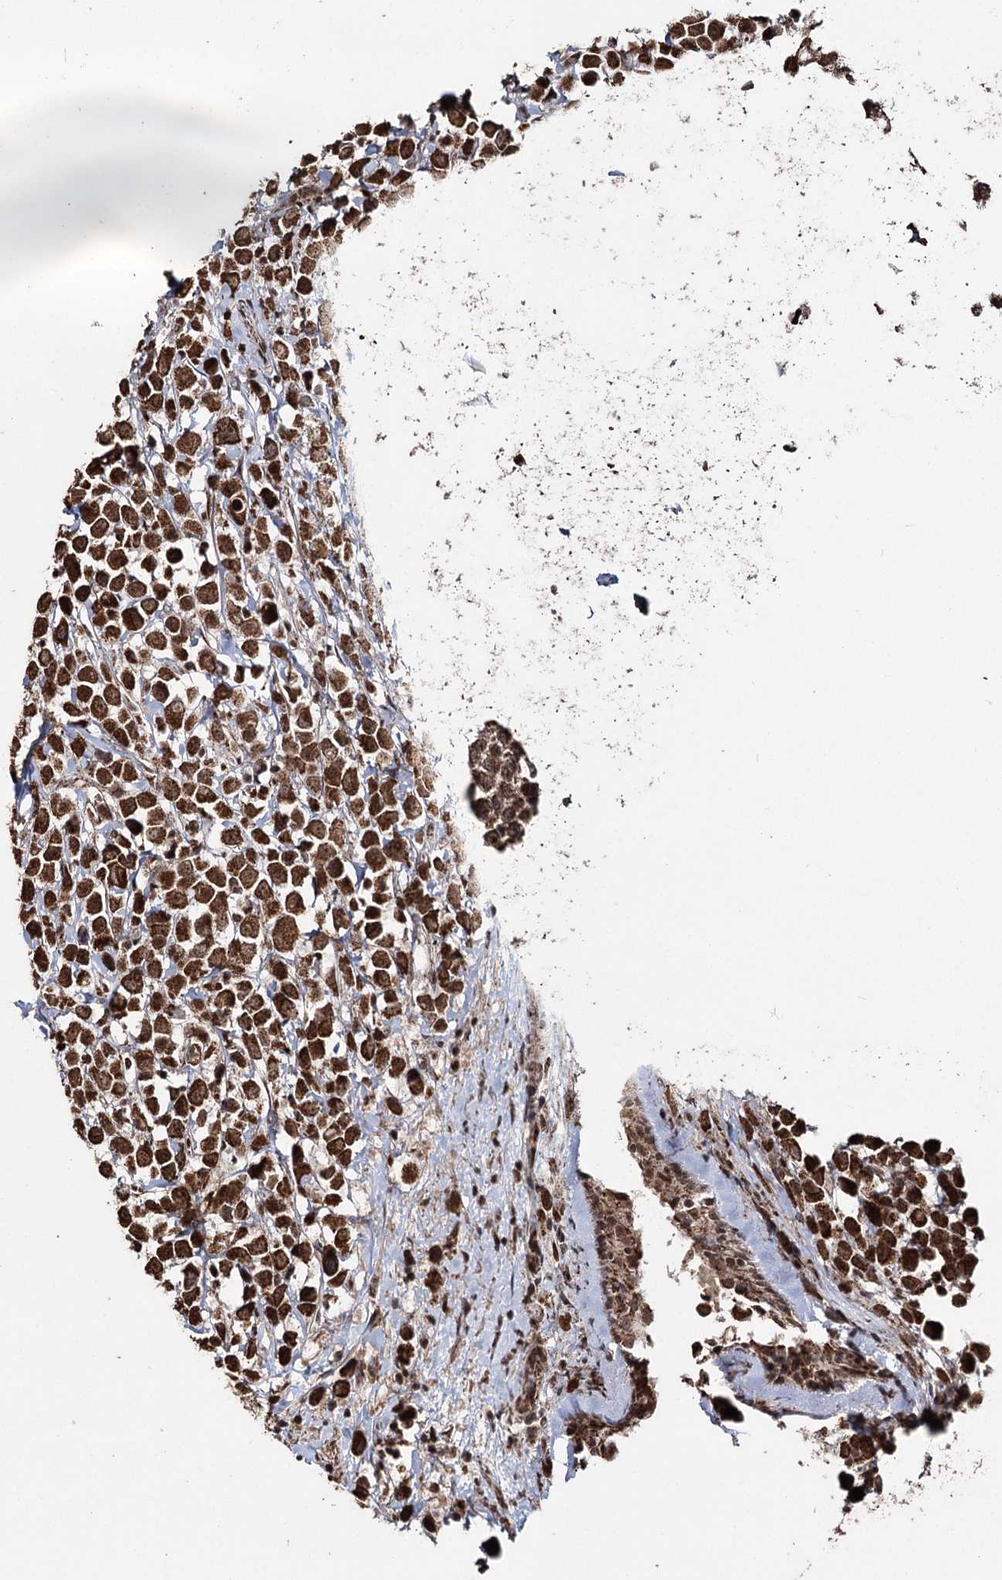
{"staining": {"intensity": "strong", "quantity": ">75%", "location": "cytoplasmic/membranous"}, "tissue": "breast cancer", "cell_type": "Tumor cells", "image_type": "cancer", "snomed": [{"axis": "morphology", "description": "Duct carcinoma"}, {"axis": "topography", "description": "Breast"}], "caption": "Breast infiltrating ductal carcinoma tissue displays strong cytoplasmic/membranous positivity in approximately >75% of tumor cells", "gene": "PDHX", "patient": {"sex": "female", "age": 61}}